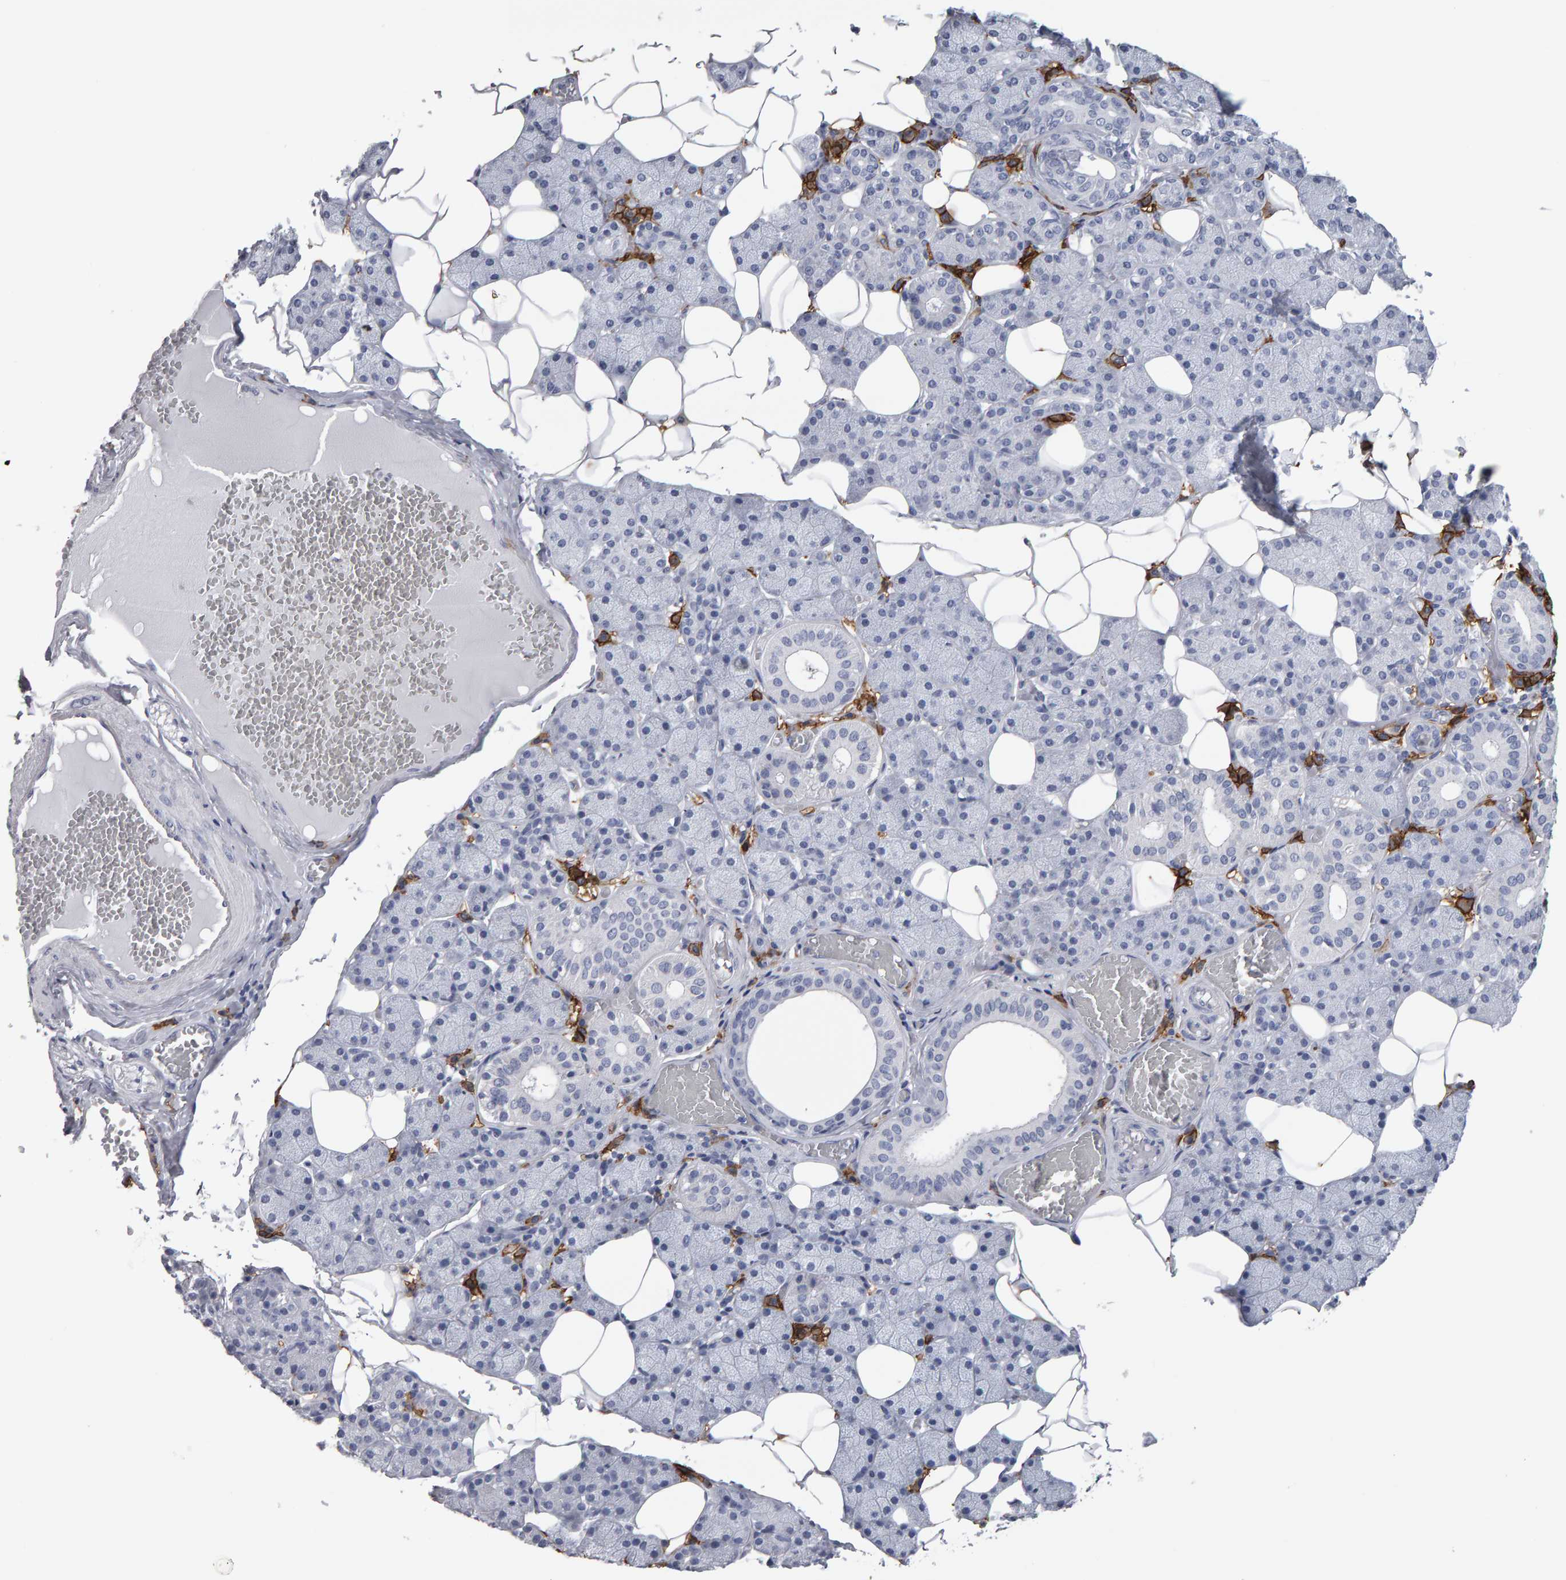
{"staining": {"intensity": "negative", "quantity": "none", "location": "none"}, "tissue": "salivary gland", "cell_type": "Glandular cells", "image_type": "normal", "snomed": [{"axis": "morphology", "description": "Normal tissue, NOS"}, {"axis": "topography", "description": "Salivary gland"}], "caption": "This histopathology image is of unremarkable salivary gland stained with IHC to label a protein in brown with the nuclei are counter-stained blue. There is no positivity in glandular cells.", "gene": "CD38", "patient": {"sex": "female", "age": 33}}